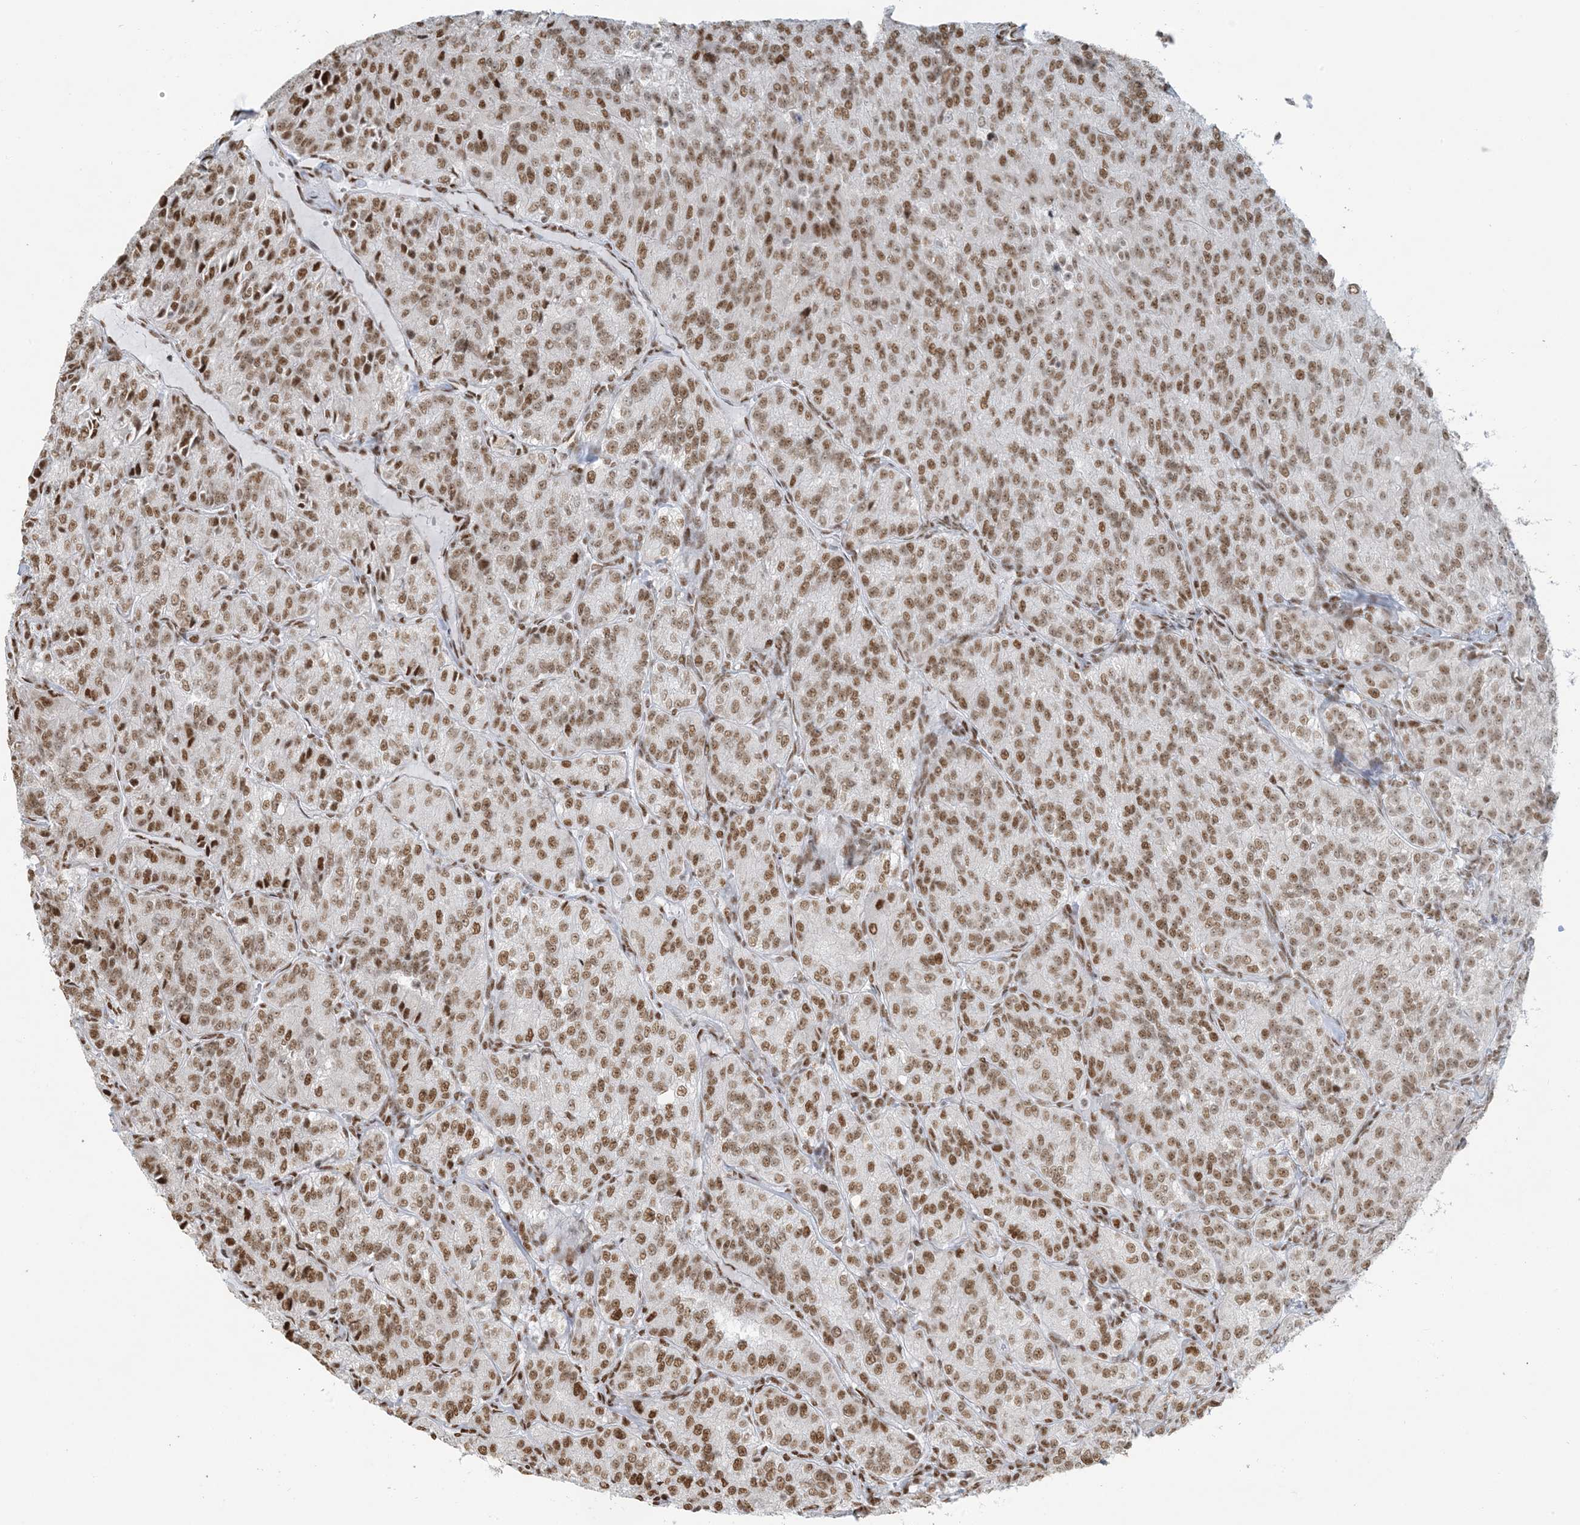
{"staining": {"intensity": "moderate", "quantity": ">75%", "location": "nuclear"}, "tissue": "renal cancer", "cell_type": "Tumor cells", "image_type": "cancer", "snomed": [{"axis": "morphology", "description": "Adenocarcinoma, NOS"}, {"axis": "topography", "description": "Kidney"}], "caption": "Human renal cancer stained with a brown dye displays moderate nuclear positive positivity in approximately >75% of tumor cells.", "gene": "STAG1", "patient": {"sex": "female", "age": 63}}